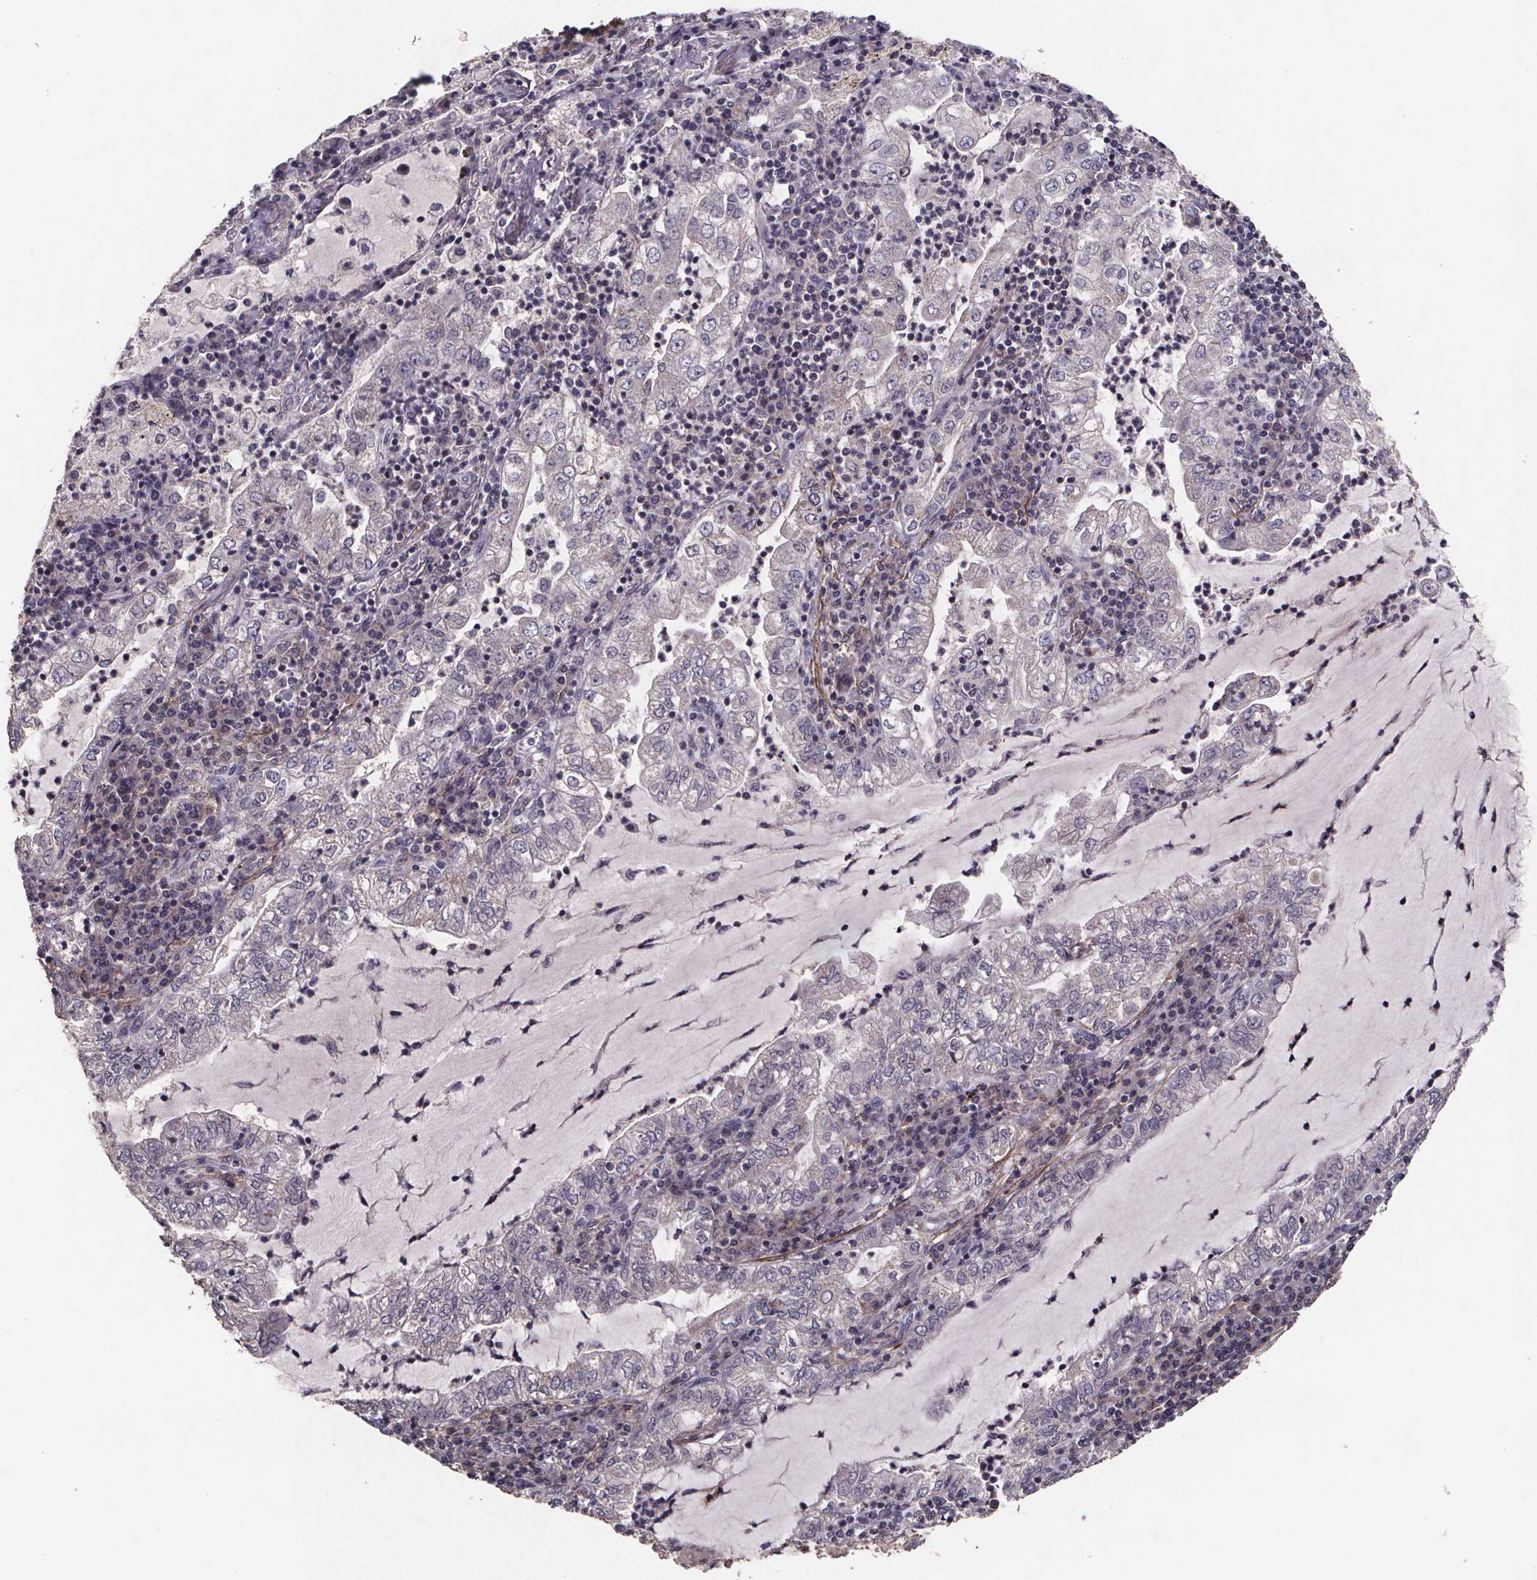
{"staining": {"intensity": "negative", "quantity": "none", "location": "none"}, "tissue": "lung cancer", "cell_type": "Tumor cells", "image_type": "cancer", "snomed": [{"axis": "morphology", "description": "Adenocarcinoma, NOS"}, {"axis": "topography", "description": "Lung"}], "caption": "Immunohistochemistry micrograph of neoplastic tissue: lung cancer stained with DAB shows no significant protein positivity in tumor cells.", "gene": "PALLD", "patient": {"sex": "female", "age": 73}}